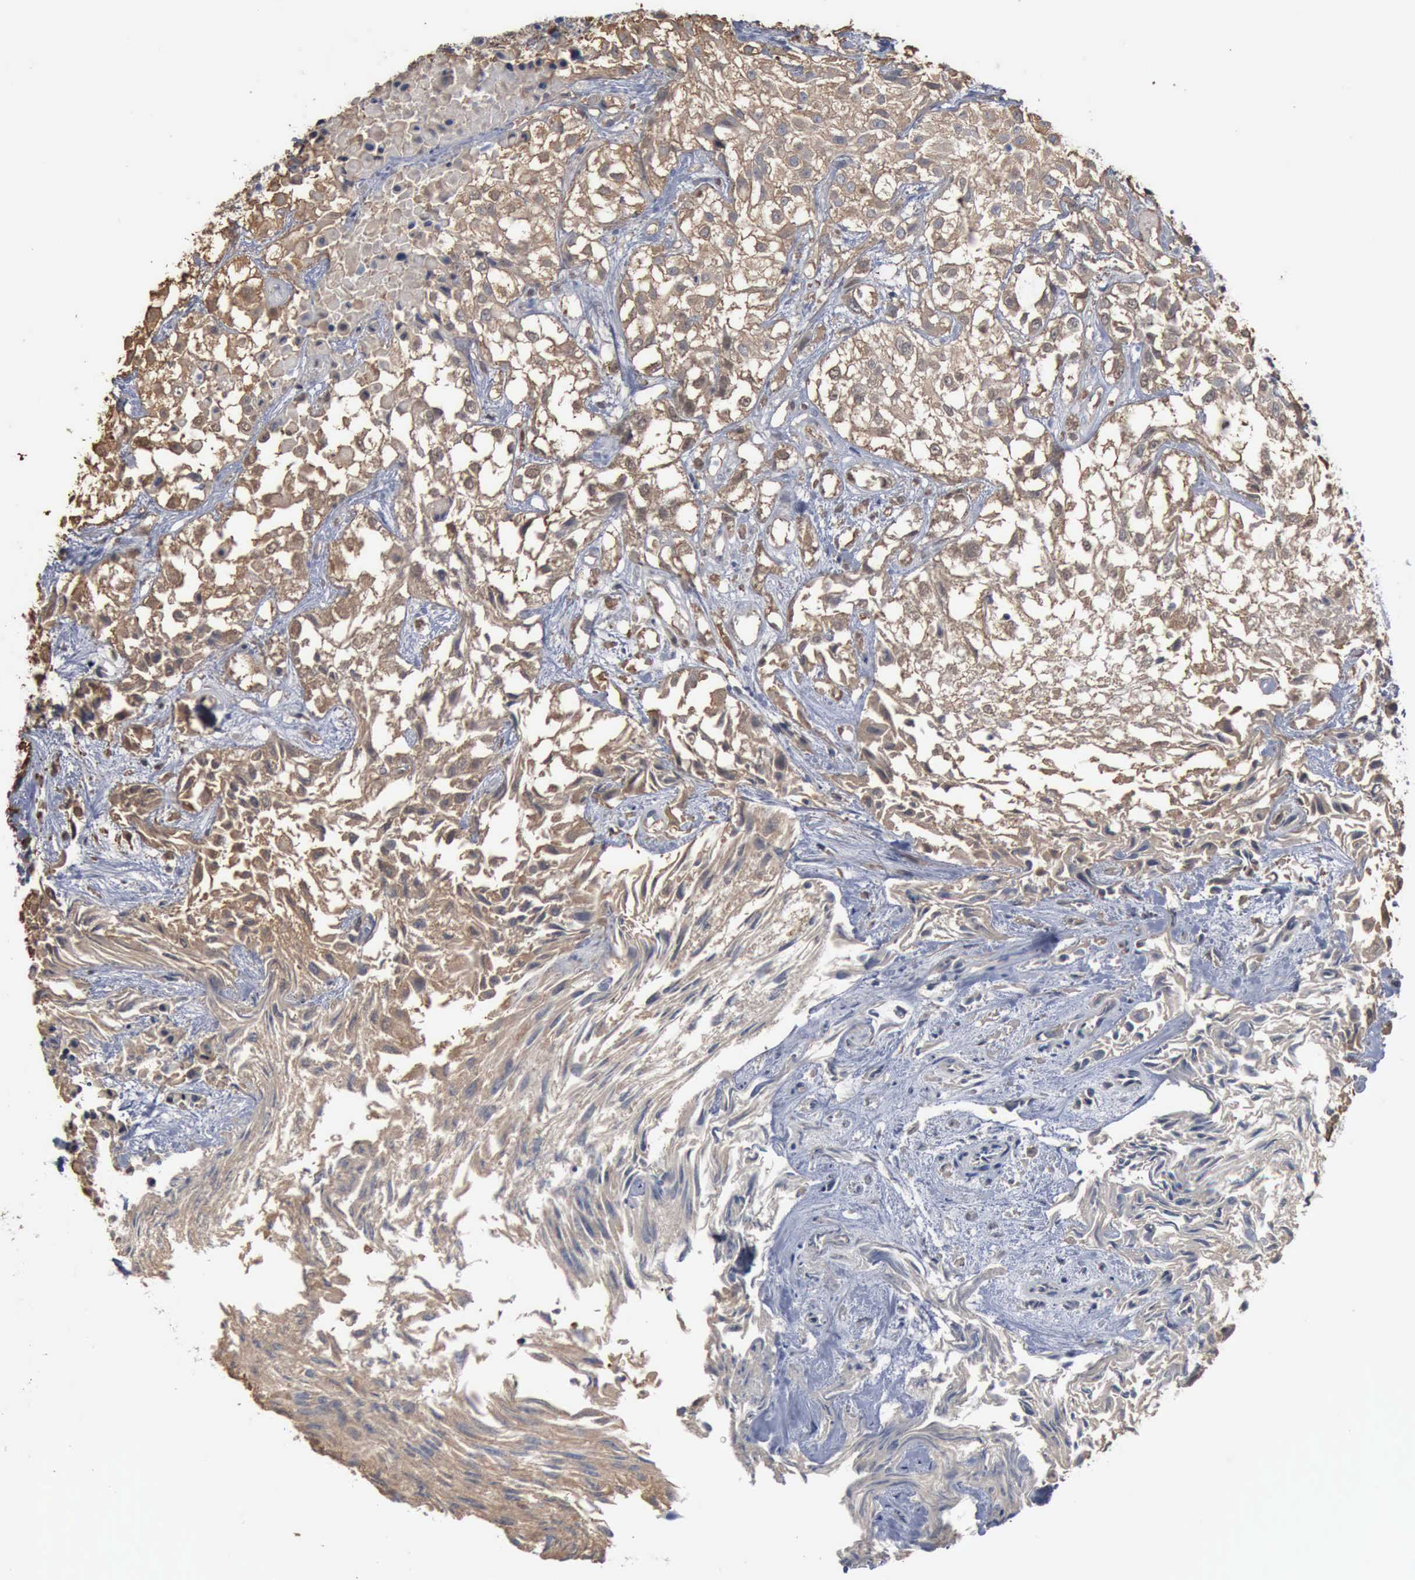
{"staining": {"intensity": "moderate", "quantity": ">75%", "location": "cytoplasmic/membranous"}, "tissue": "urothelial cancer", "cell_type": "Tumor cells", "image_type": "cancer", "snomed": [{"axis": "morphology", "description": "Urothelial carcinoma, High grade"}, {"axis": "topography", "description": "Urinary bladder"}], "caption": "Brown immunohistochemical staining in human high-grade urothelial carcinoma shows moderate cytoplasmic/membranous staining in about >75% of tumor cells.", "gene": "FSCN1", "patient": {"sex": "male", "age": 56}}